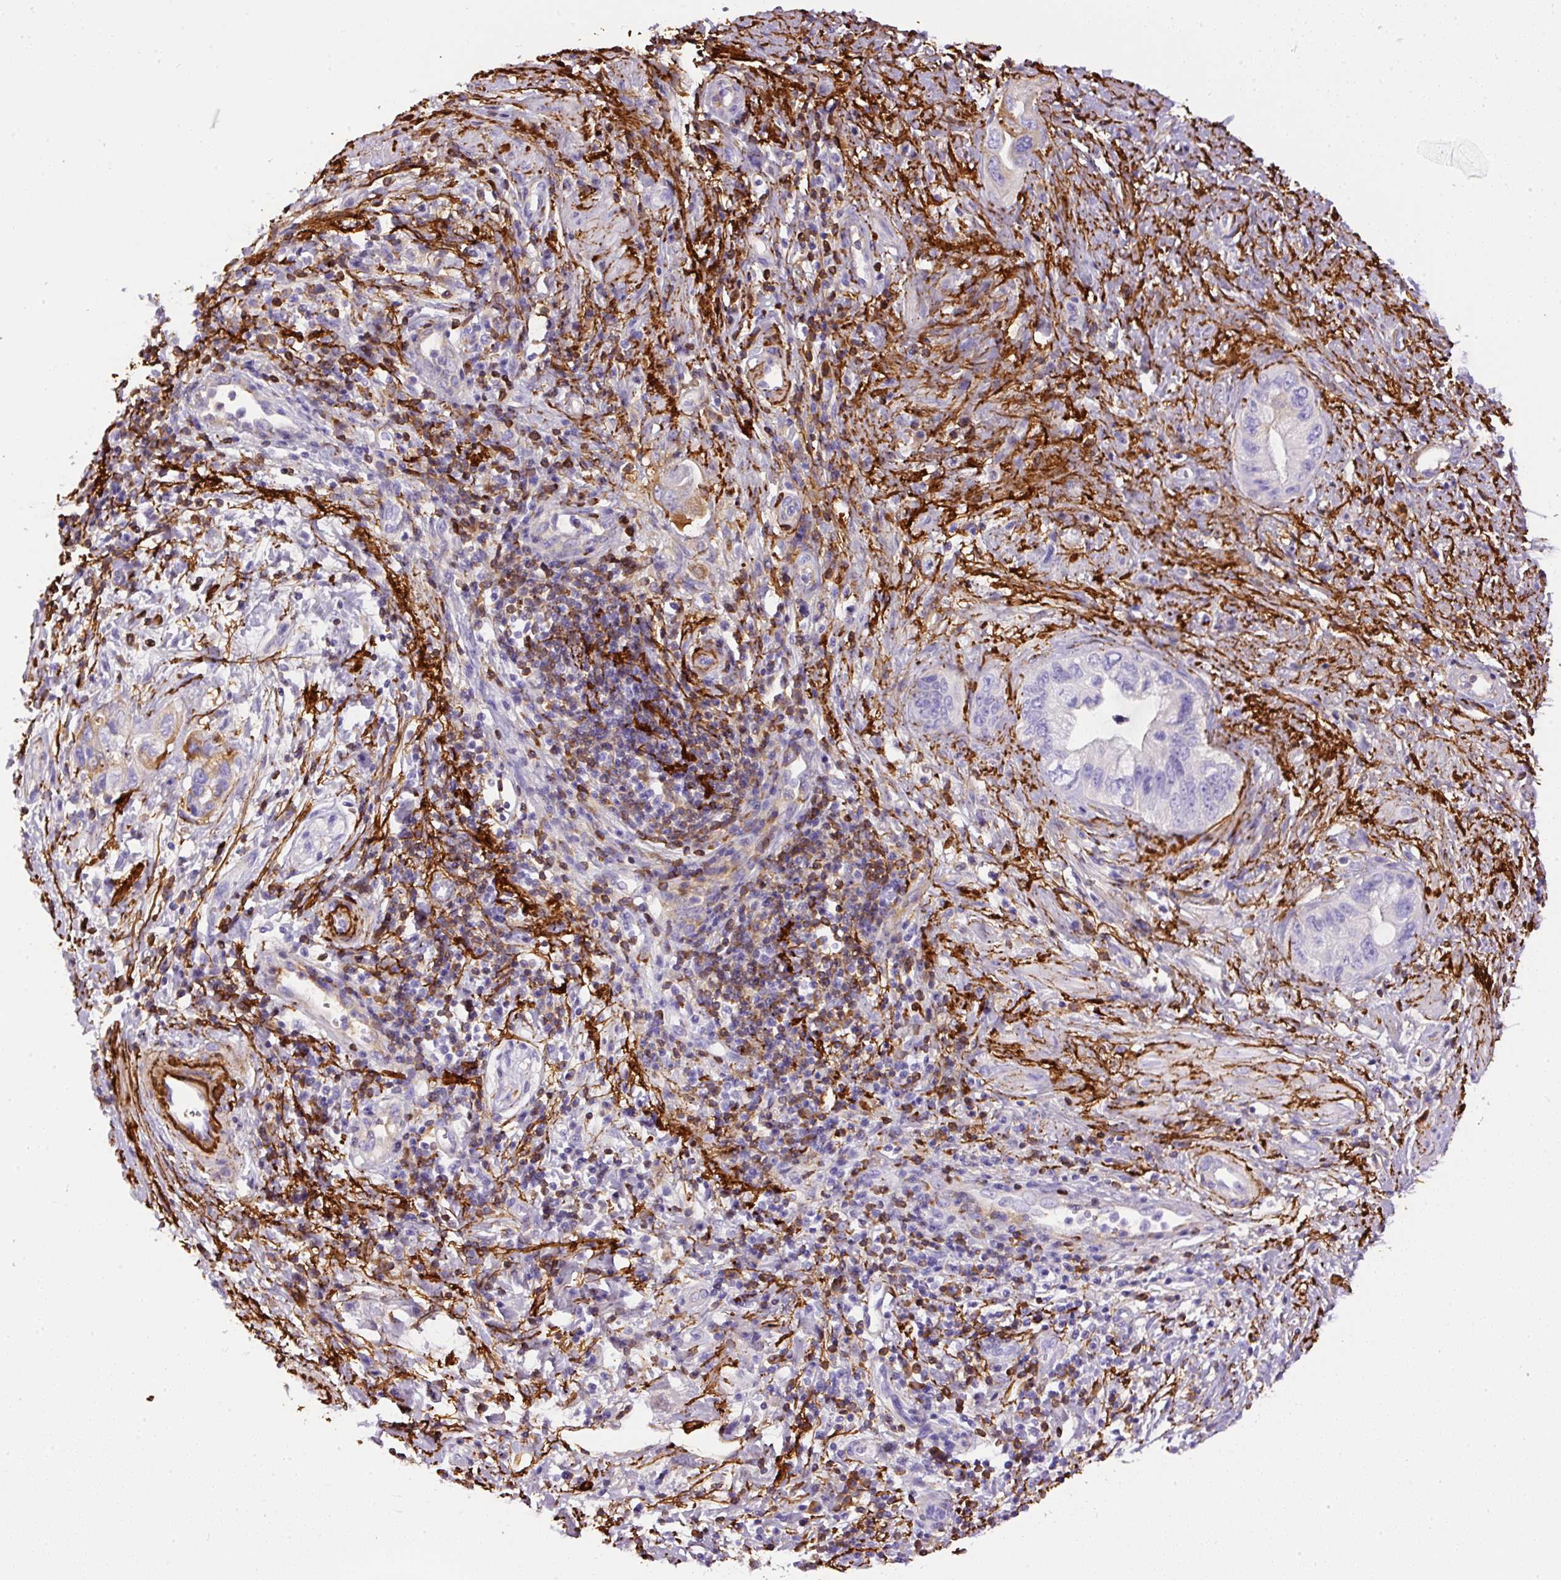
{"staining": {"intensity": "negative", "quantity": "none", "location": "none"}, "tissue": "pancreatic cancer", "cell_type": "Tumor cells", "image_type": "cancer", "snomed": [{"axis": "morphology", "description": "Adenocarcinoma, NOS"}, {"axis": "topography", "description": "Pancreas"}], "caption": "Tumor cells show no significant protein expression in pancreatic cancer (adenocarcinoma).", "gene": "APCS", "patient": {"sex": "female", "age": 73}}